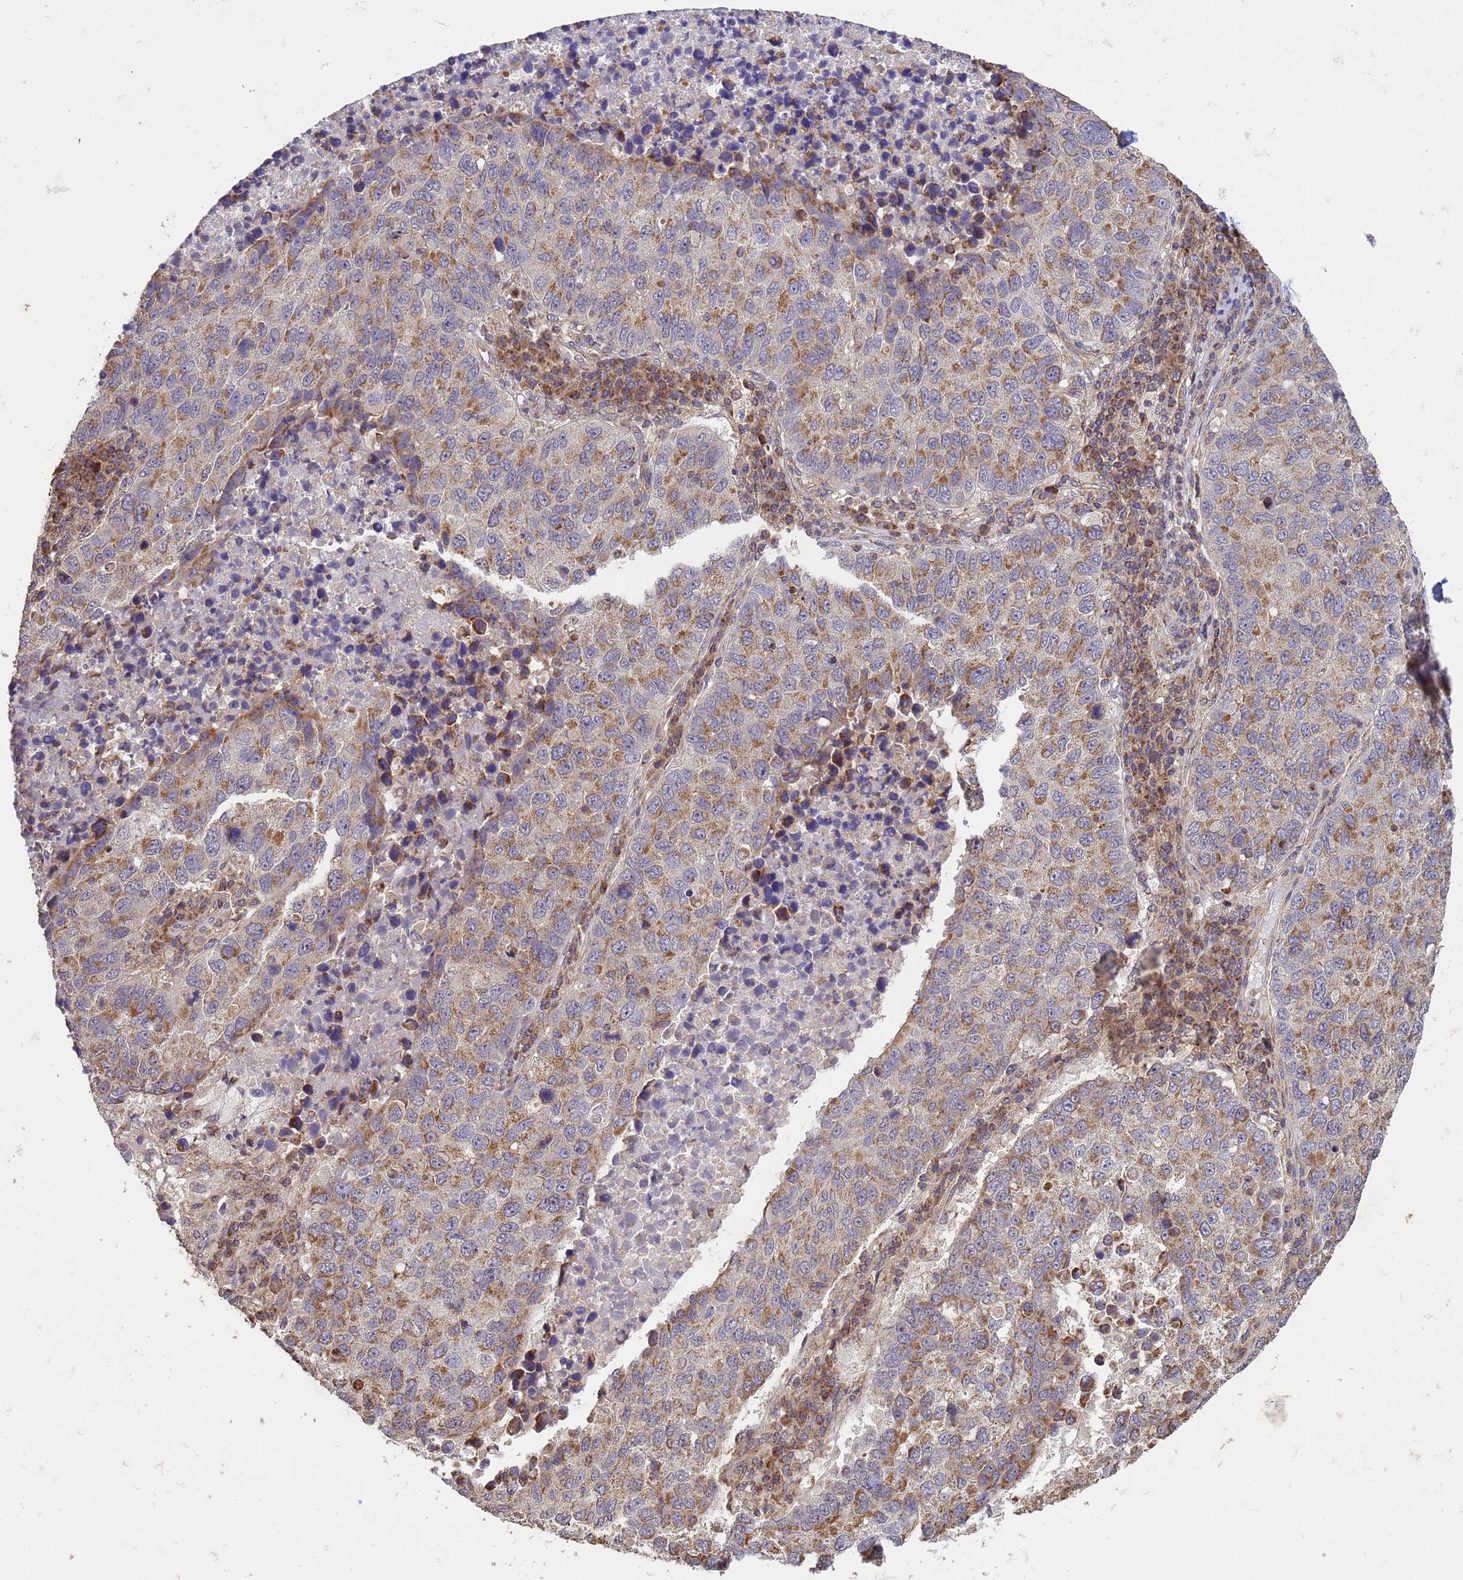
{"staining": {"intensity": "moderate", "quantity": ">75%", "location": "cytoplasmic/membranous"}, "tissue": "lung cancer", "cell_type": "Tumor cells", "image_type": "cancer", "snomed": [{"axis": "morphology", "description": "Squamous cell carcinoma, NOS"}, {"axis": "topography", "description": "Lung"}], "caption": "There is medium levels of moderate cytoplasmic/membranous expression in tumor cells of squamous cell carcinoma (lung), as demonstrated by immunohistochemical staining (brown color).", "gene": "P2RX7", "patient": {"sex": "male", "age": 73}}